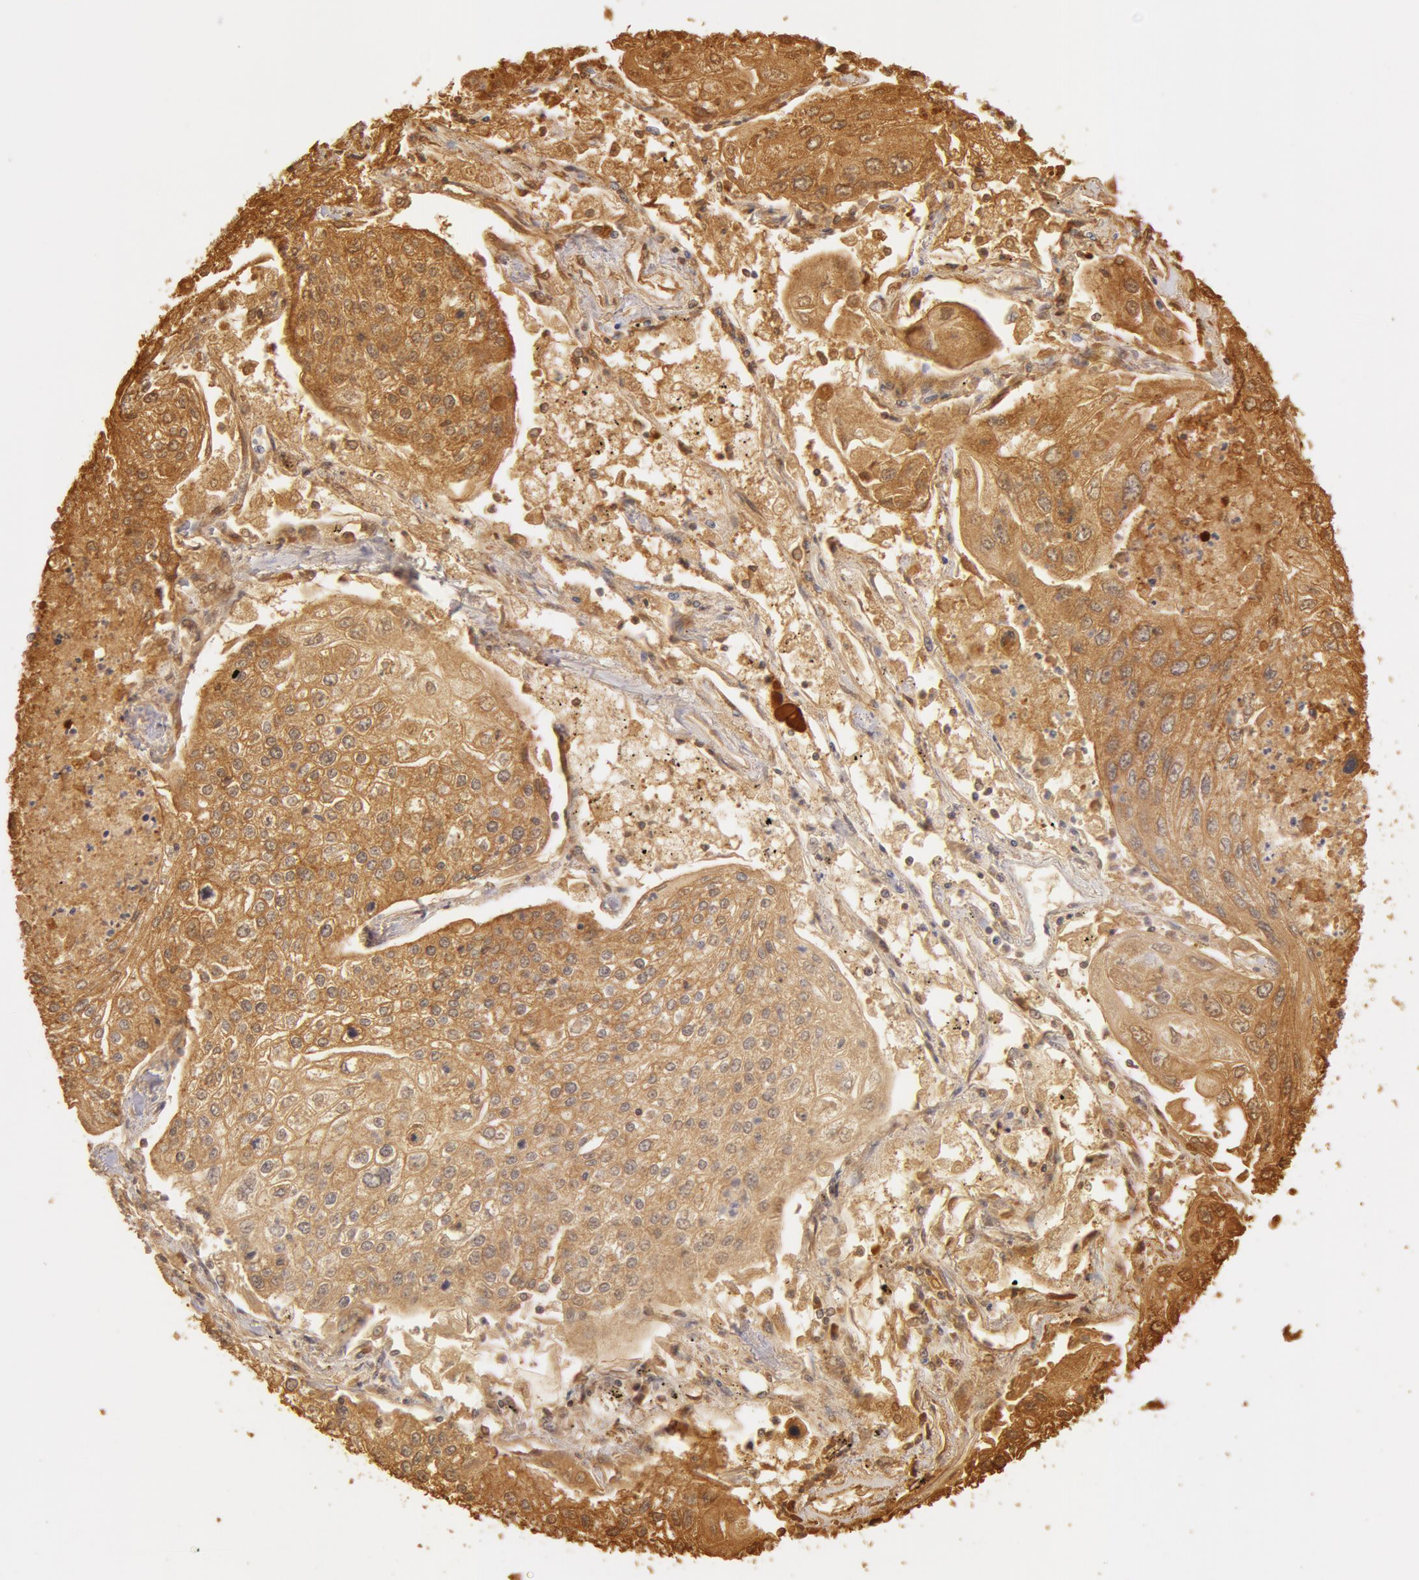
{"staining": {"intensity": "moderate", "quantity": ">75%", "location": "cytoplasmic/membranous"}, "tissue": "lung cancer", "cell_type": "Tumor cells", "image_type": "cancer", "snomed": [{"axis": "morphology", "description": "Squamous cell carcinoma, NOS"}, {"axis": "topography", "description": "Lung"}], "caption": "Lung squamous cell carcinoma was stained to show a protein in brown. There is medium levels of moderate cytoplasmic/membranous expression in about >75% of tumor cells. The staining is performed using DAB (3,3'-diaminobenzidine) brown chromogen to label protein expression. The nuclei are counter-stained blue using hematoxylin.", "gene": "TF", "patient": {"sex": "male", "age": 75}}